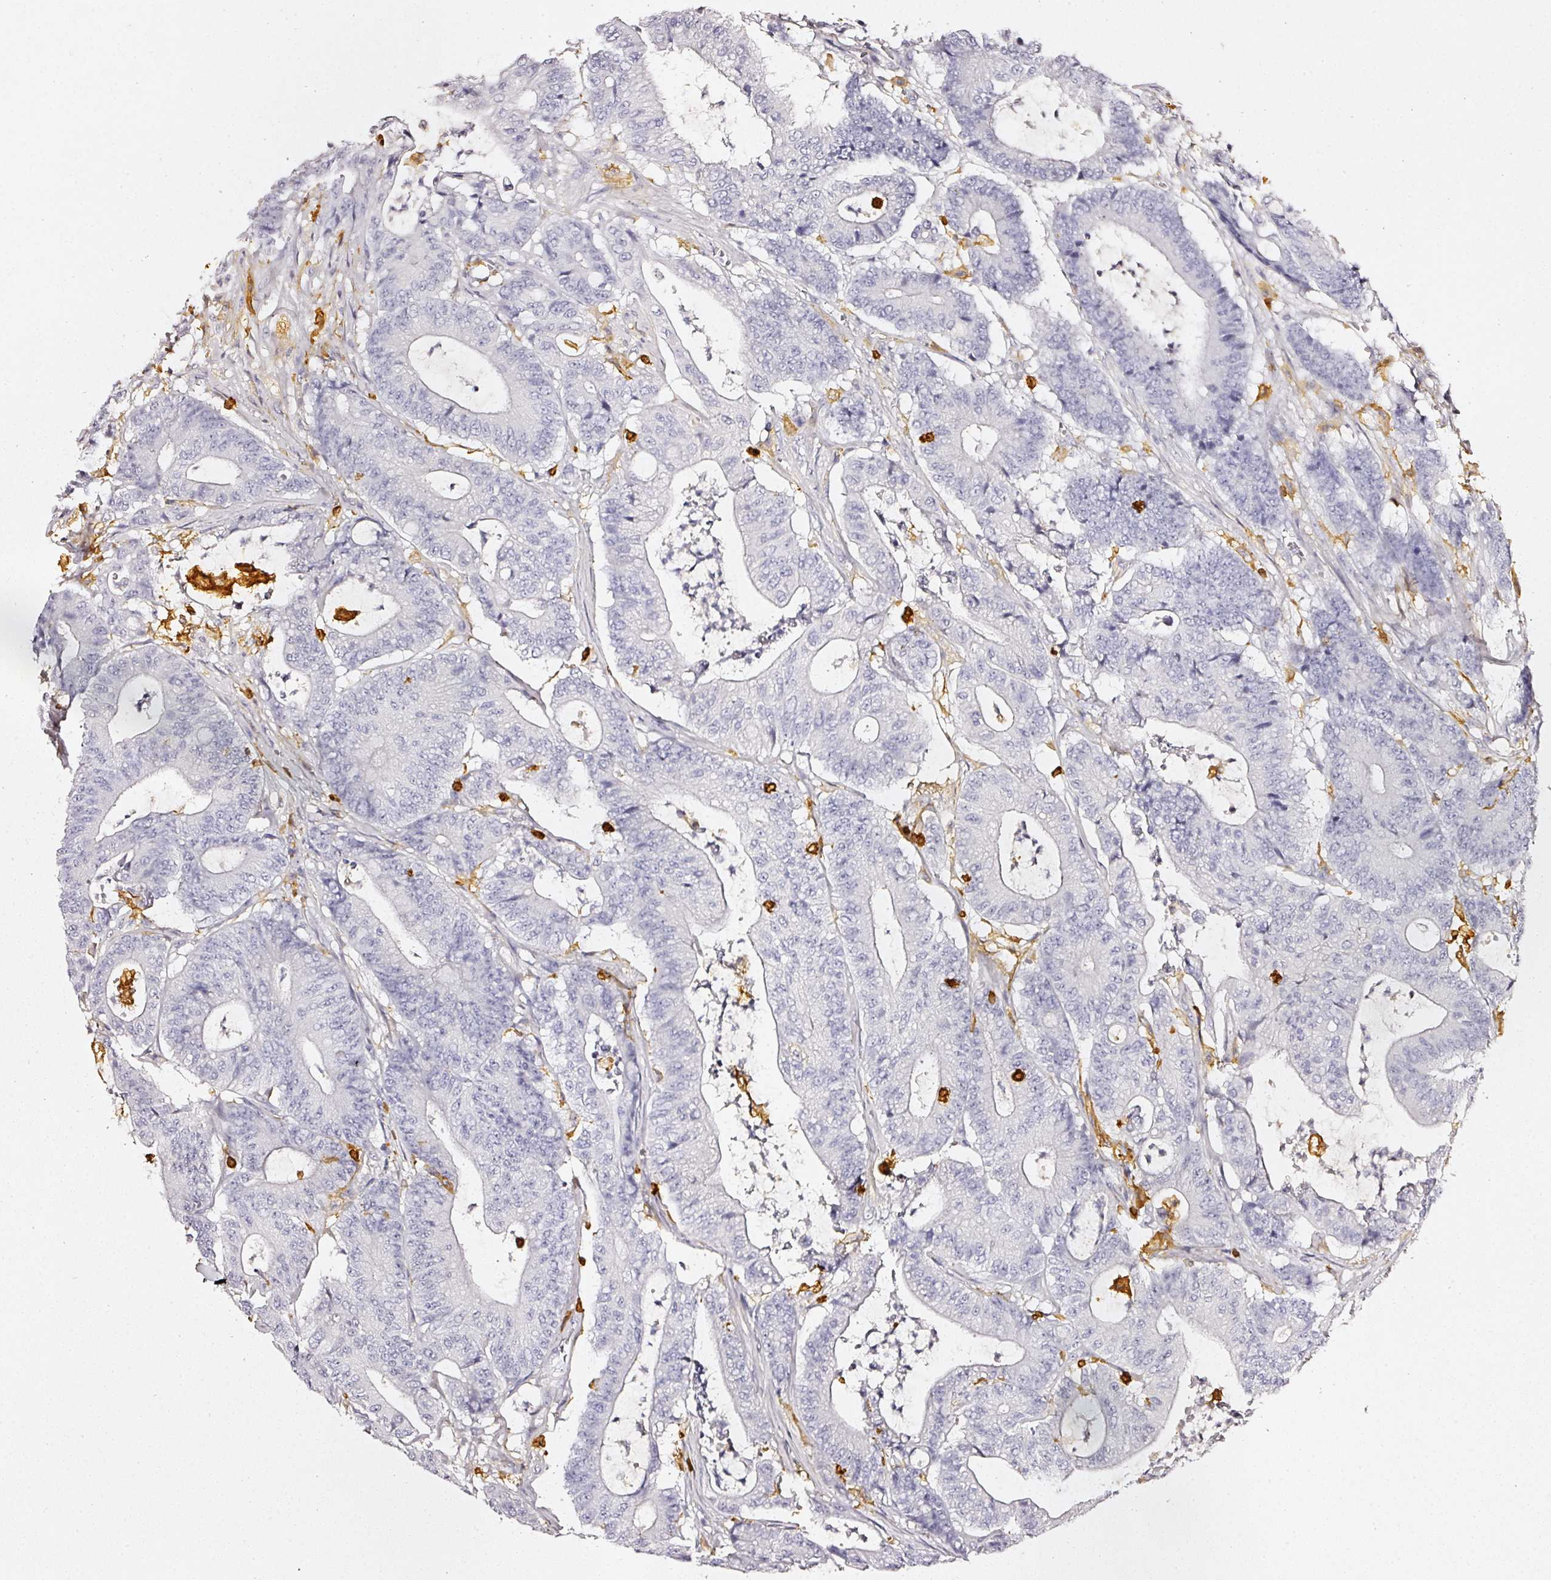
{"staining": {"intensity": "negative", "quantity": "none", "location": "none"}, "tissue": "colorectal cancer", "cell_type": "Tumor cells", "image_type": "cancer", "snomed": [{"axis": "morphology", "description": "Adenocarcinoma, NOS"}, {"axis": "topography", "description": "Colon"}], "caption": "There is no significant expression in tumor cells of colorectal cancer.", "gene": "EVL", "patient": {"sex": "female", "age": 84}}